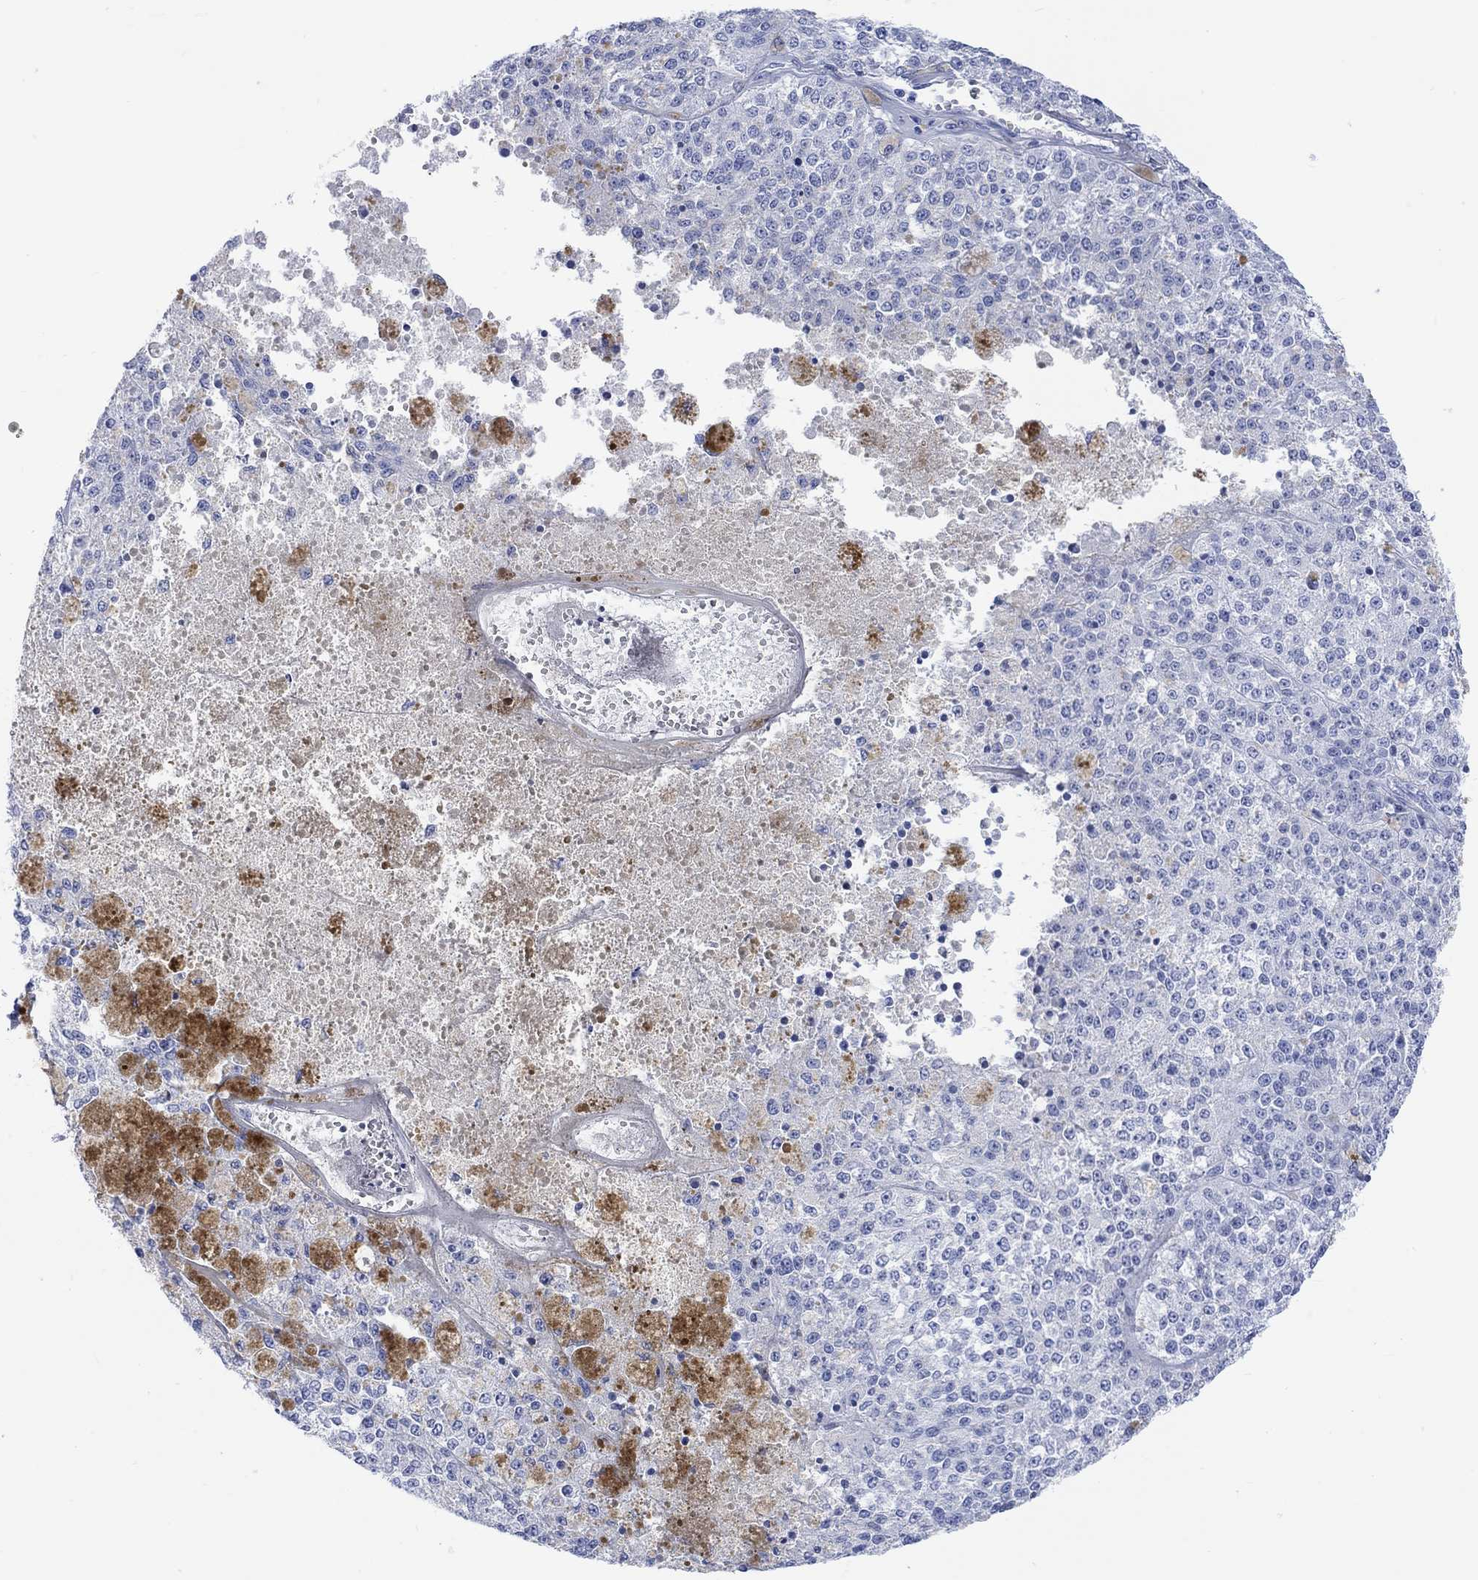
{"staining": {"intensity": "negative", "quantity": "none", "location": "none"}, "tissue": "melanoma", "cell_type": "Tumor cells", "image_type": "cancer", "snomed": [{"axis": "morphology", "description": "Malignant melanoma, Metastatic site"}, {"axis": "topography", "description": "Lymph node"}], "caption": "Malignant melanoma (metastatic site) stained for a protein using immunohistochemistry (IHC) reveals no positivity tumor cells.", "gene": "CALCA", "patient": {"sex": "female", "age": 64}}